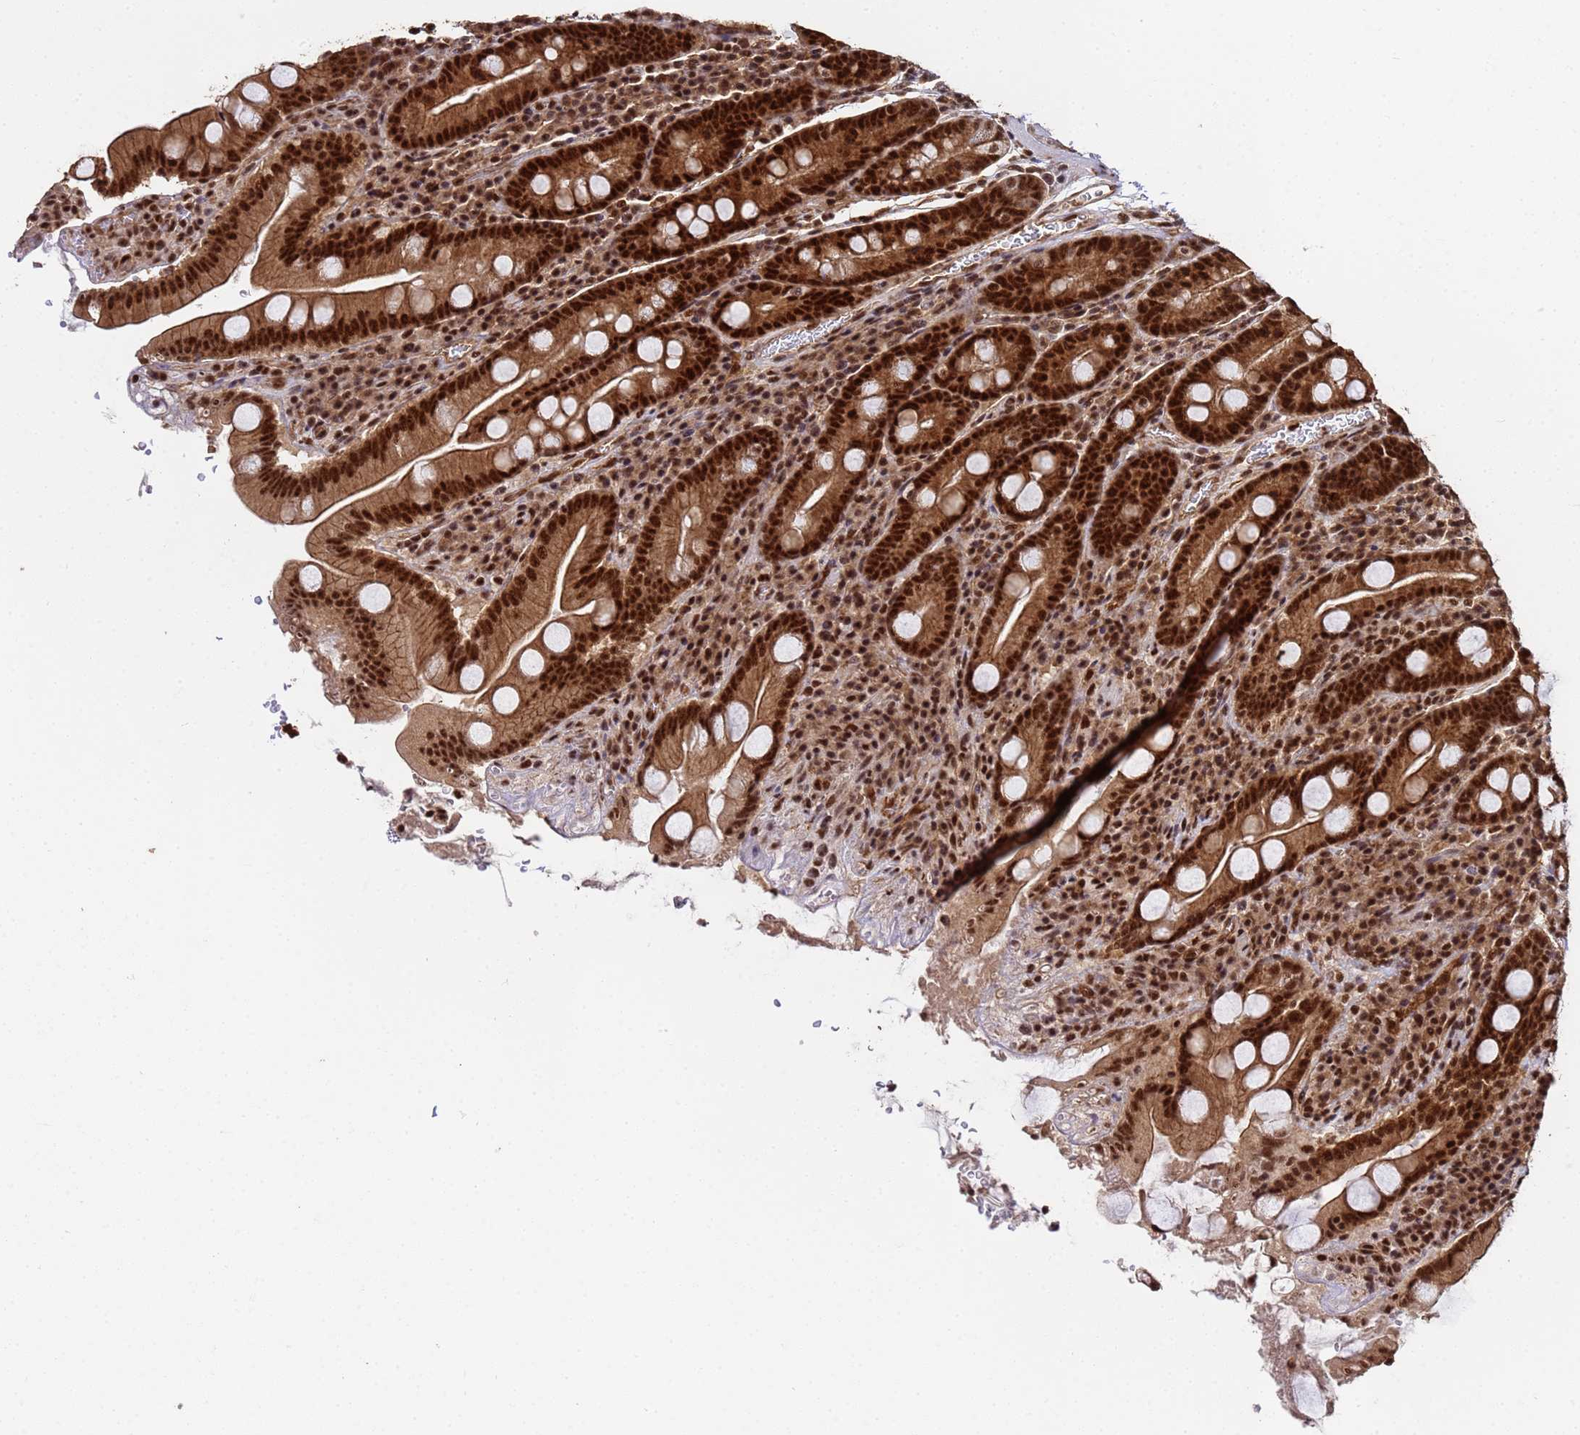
{"staining": {"intensity": "strong", "quantity": ">75%", "location": "cytoplasmic/membranous,nuclear"}, "tissue": "duodenum", "cell_type": "Glandular cells", "image_type": "normal", "snomed": [{"axis": "morphology", "description": "Normal tissue, NOS"}, {"axis": "topography", "description": "Duodenum"}], "caption": "Human duodenum stained for a protein (brown) shows strong cytoplasmic/membranous,nuclear positive positivity in about >75% of glandular cells.", "gene": "SYF2", "patient": {"sex": "male", "age": 35}}